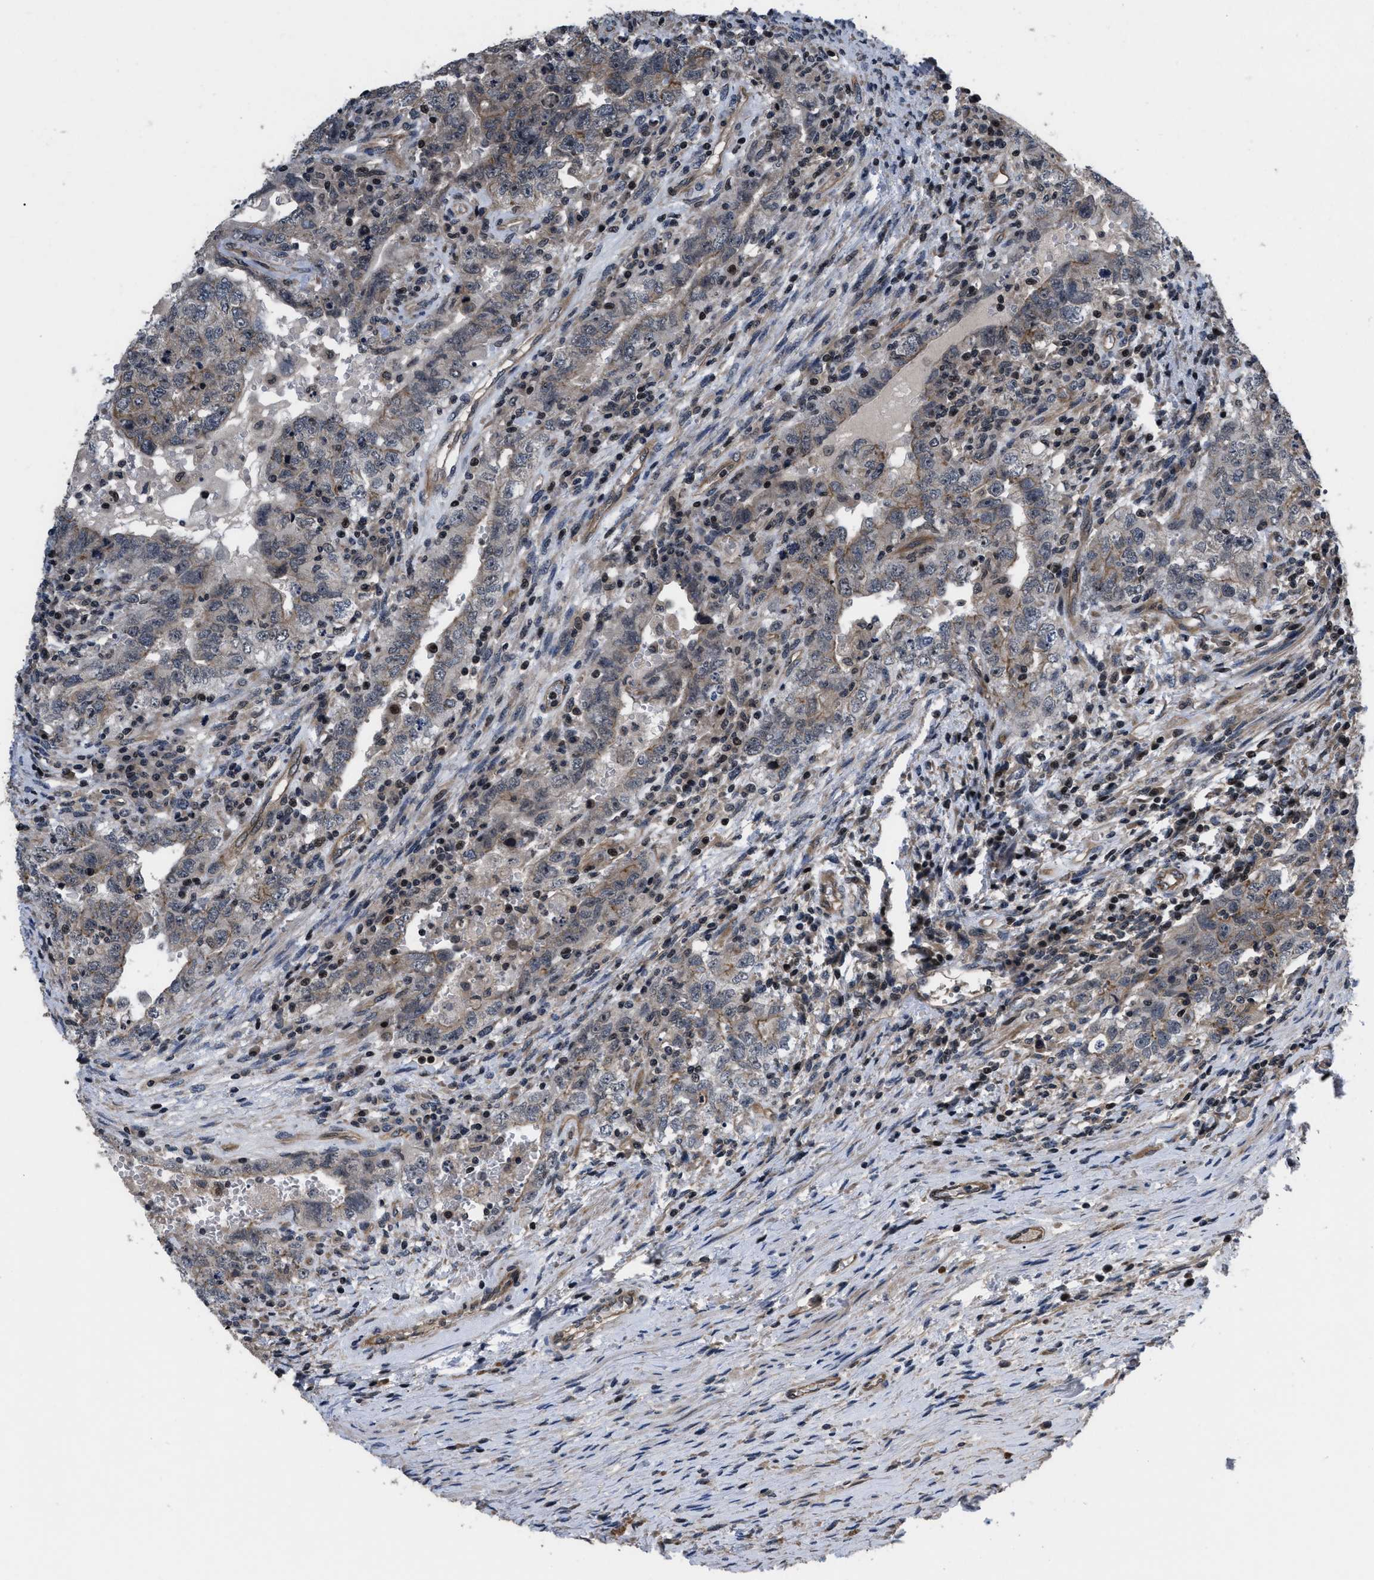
{"staining": {"intensity": "weak", "quantity": "<25%", "location": "cytoplasmic/membranous"}, "tissue": "testis cancer", "cell_type": "Tumor cells", "image_type": "cancer", "snomed": [{"axis": "morphology", "description": "Carcinoma, Embryonal, NOS"}, {"axis": "topography", "description": "Testis"}], "caption": "The IHC image has no significant staining in tumor cells of testis cancer tissue.", "gene": "DNAJC14", "patient": {"sex": "male", "age": 26}}